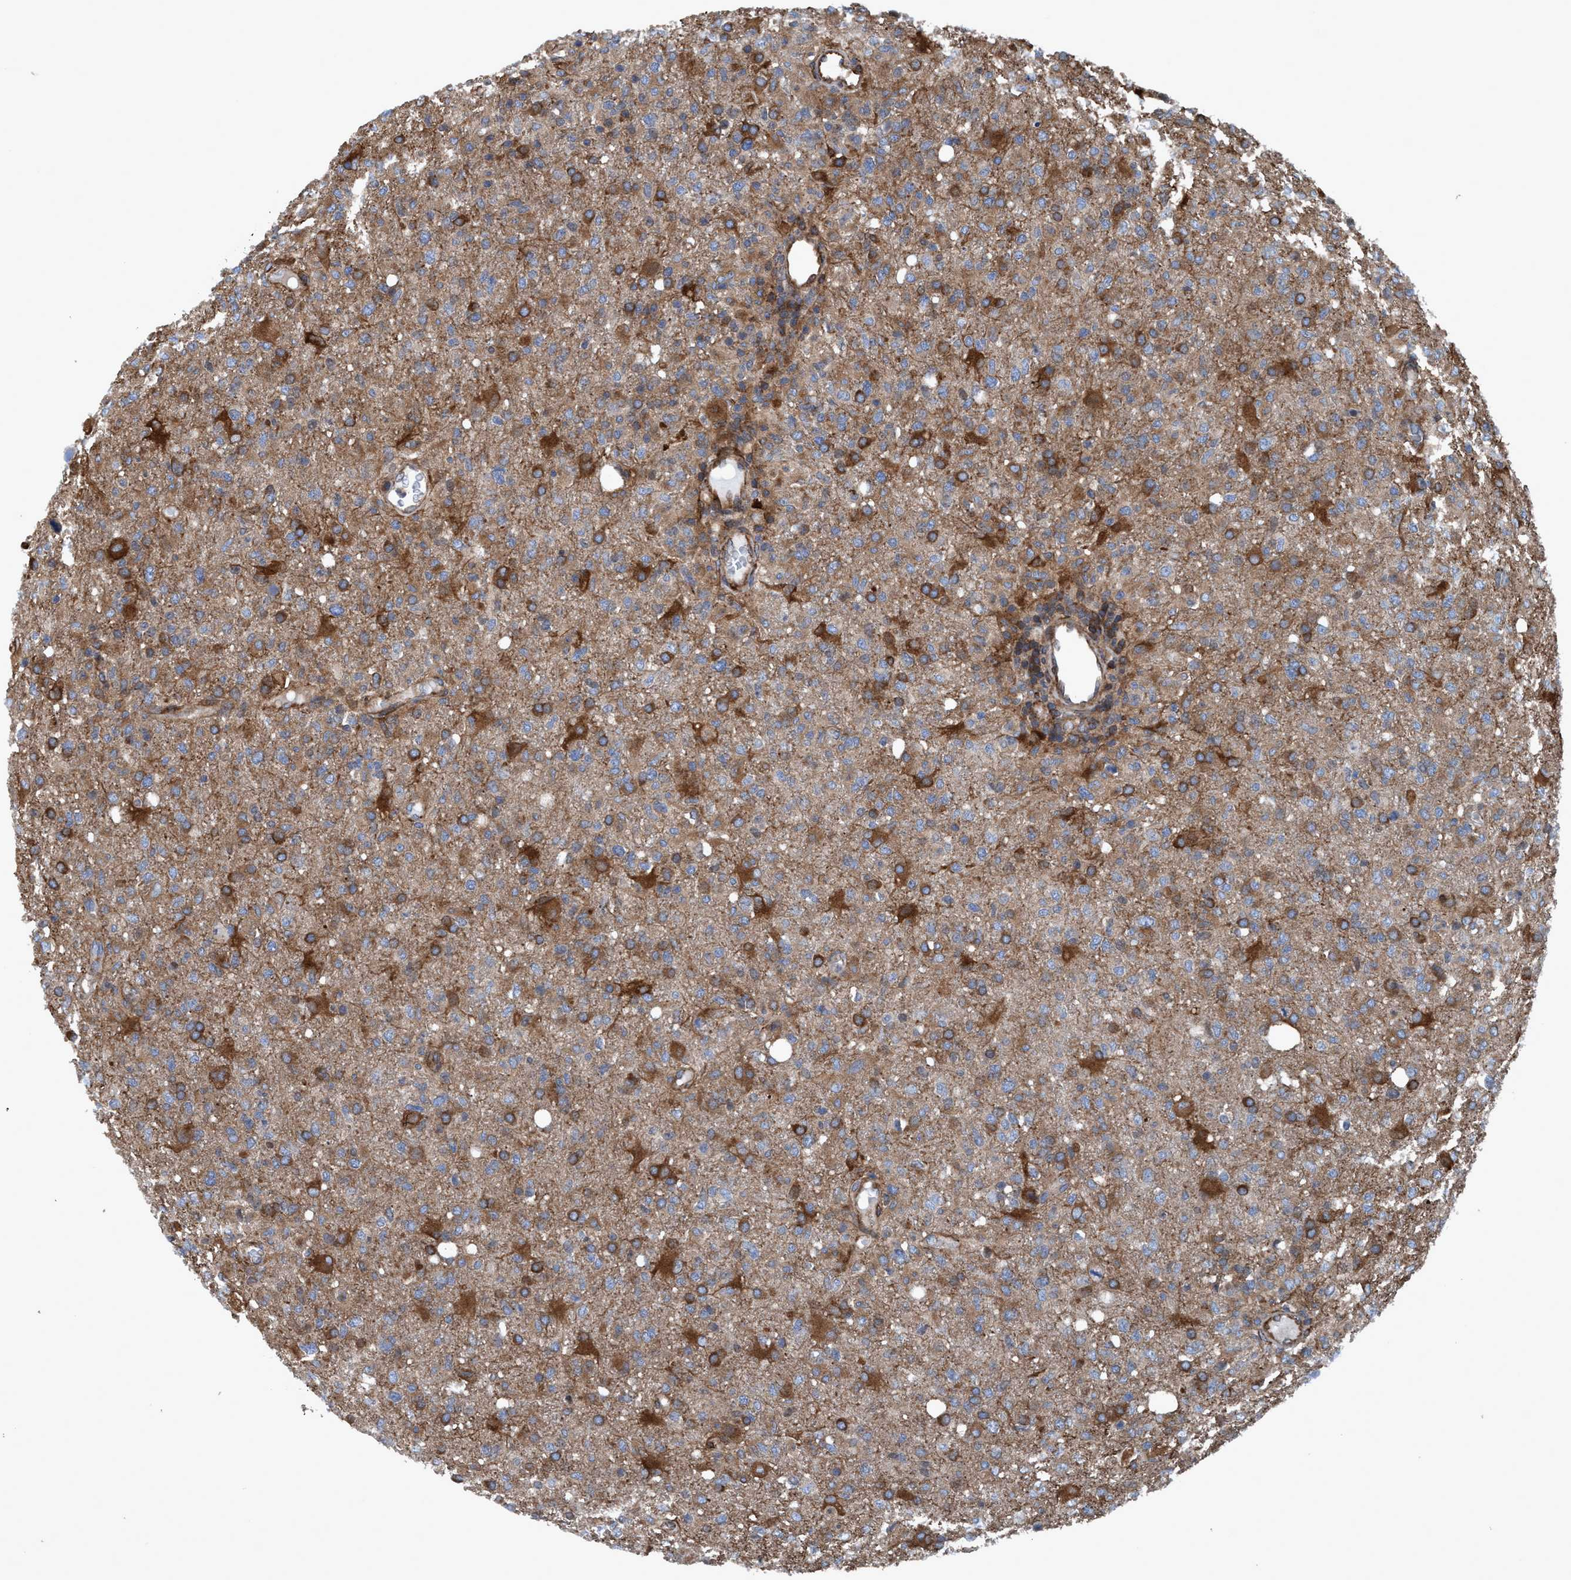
{"staining": {"intensity": "moderate", "quantity": ">75%", "location": "cytoplasmic/membranous"}, "tissue": "glioma", "cell_type": "Tumor cells", "image_type": "cancer", "snomed": [{"axis": "morphology", "description": "Glioma, malignant, High grade"}, {"axis": "topography", "description": "Brain"}], "caption": "A brown stain labels moderate cytoplasmic/membranous expression of a protein in high-grade glioma (malignant) tumor cells.", "gene": "NMT1", "patient": {"sex": "female", "age": 57}}